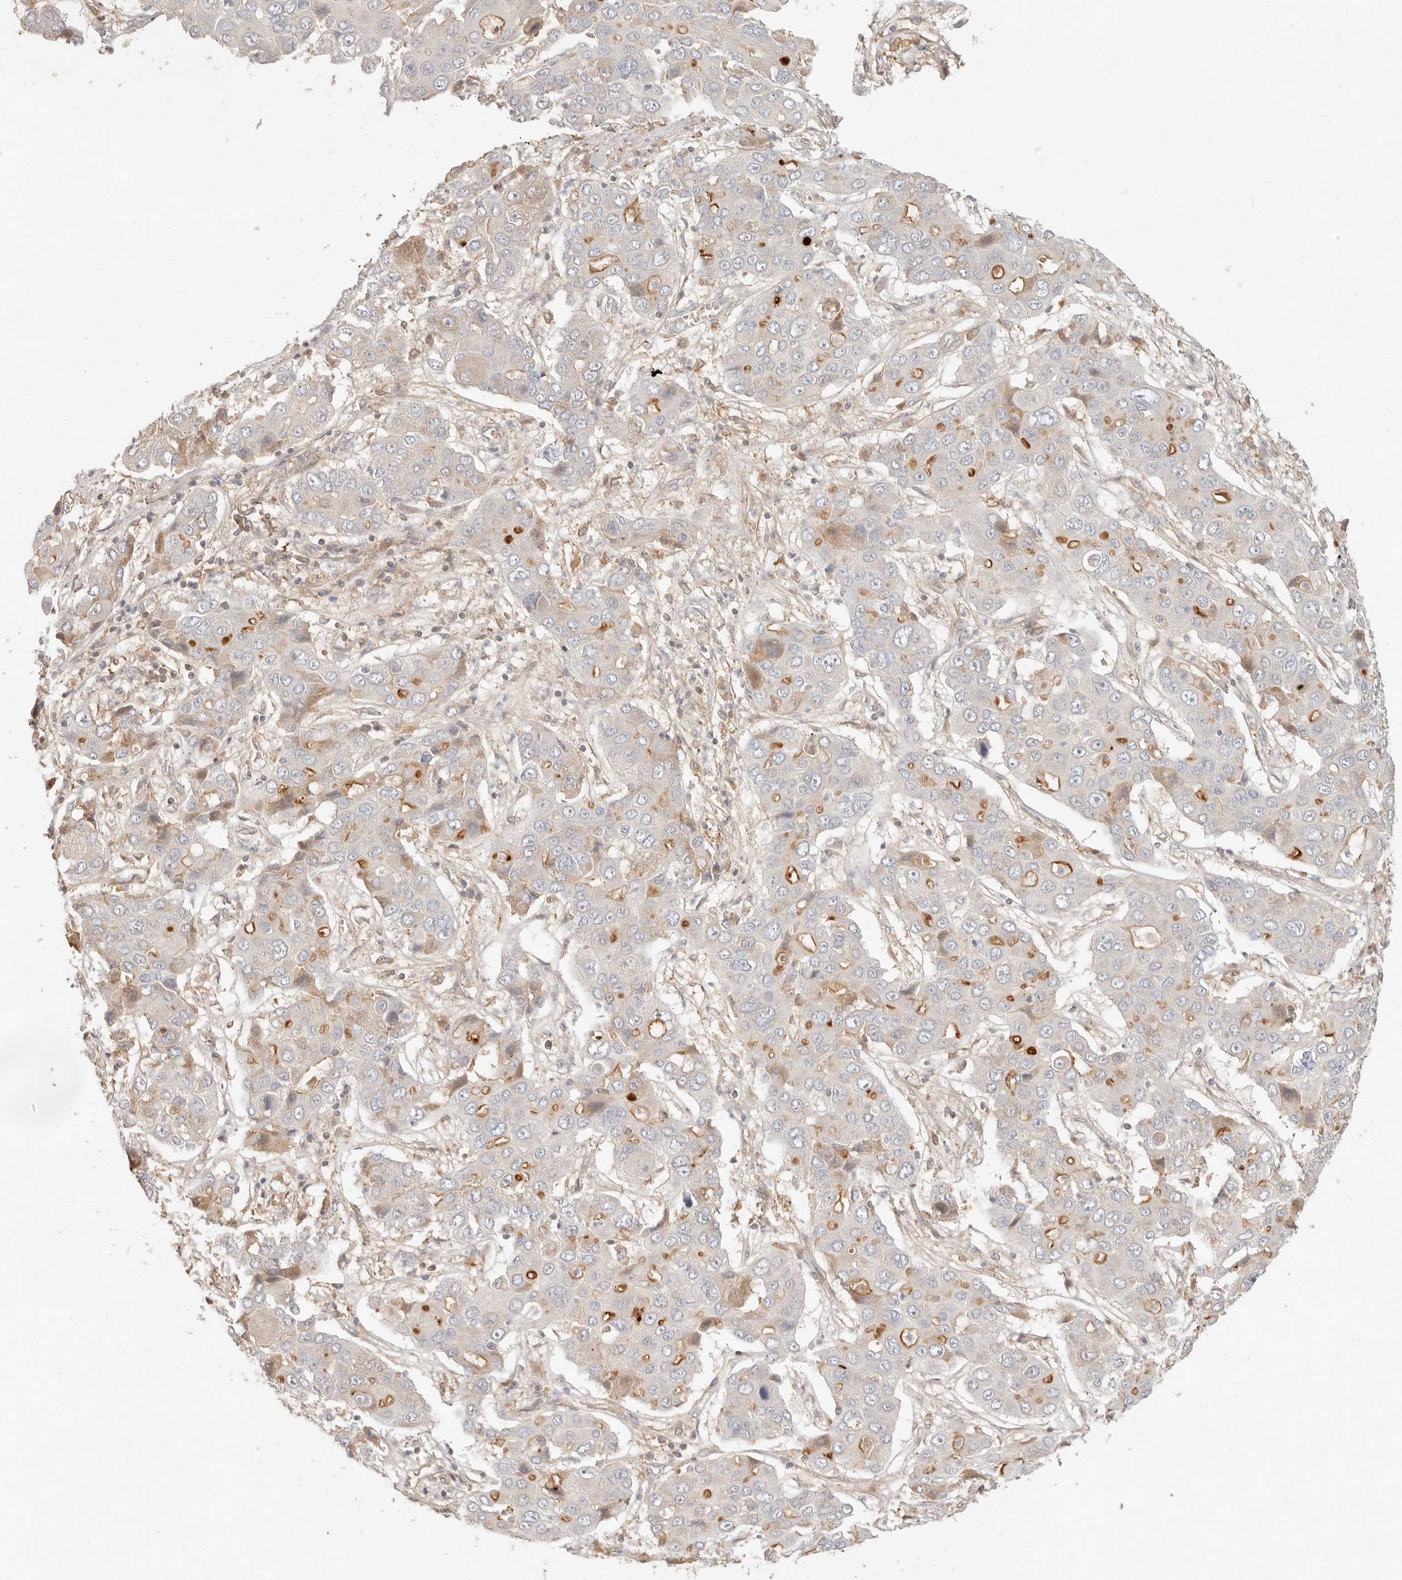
{"staining": {"intensity": "moderate", "quantity": "<25%", "location": "cytoplasmic/membranous"}, "tissue": "liver cancer", "cell_type": "Tumor cells", "image_type": "cancer", "snomed": [{"axis": "morphology", "description": "Cholangiocarcinoma"}, {"axis": "topography", "description": "Liver"}], "caption": "The image displays staining of liver cholangiocarcinoma, revealing moderate cytoplasmic/membranous protein staining (brown color) within tumor cells.", "gene": "NECAP2", "patient": {"sex": "male", "age": 67}}